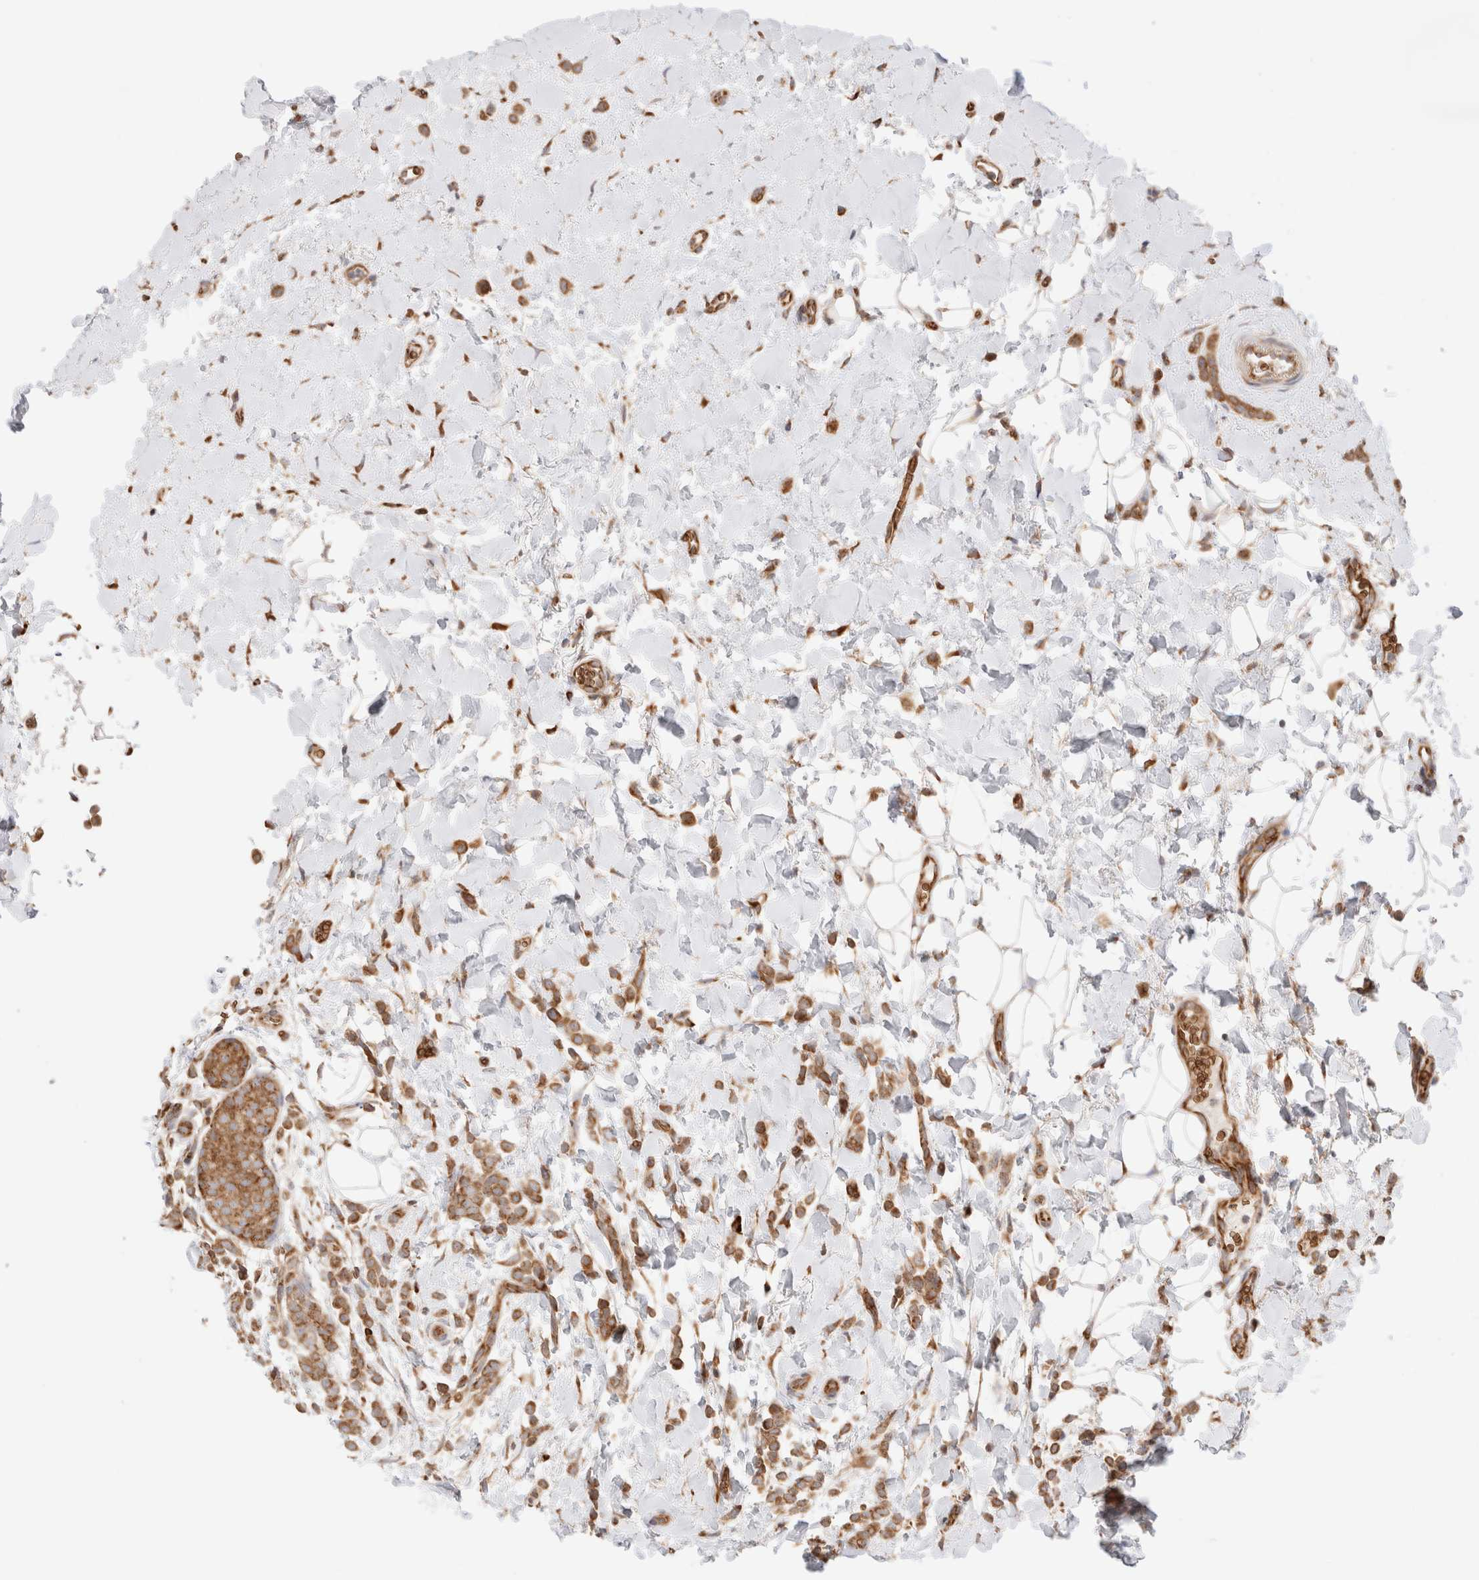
{"staining": {"intensity": "moderate", "quantity": ">75%", "location": "cytoplasmic/membranous"}, "tissue": "breast cancer", "cell_type": "Tumor cells", "image_type": "cancer", "snomed": [{"axis": "morphology", "description": "Normal tissue, NOS"}, {"axis": "morphology", "description": "Lobular carcinoma"}, {"axis": "topography", "description": "Breast"}], "caption": "Protein staining shows moderate cytoplasmic/membranous staining in approximately >75% of tumor cells in lobular carcinoma (breast). (brown staining indicates protein expression, while blue staining denotes nuclei).", "gene": "UTS2B", "patient": {"sex": "female", "age": 50}}